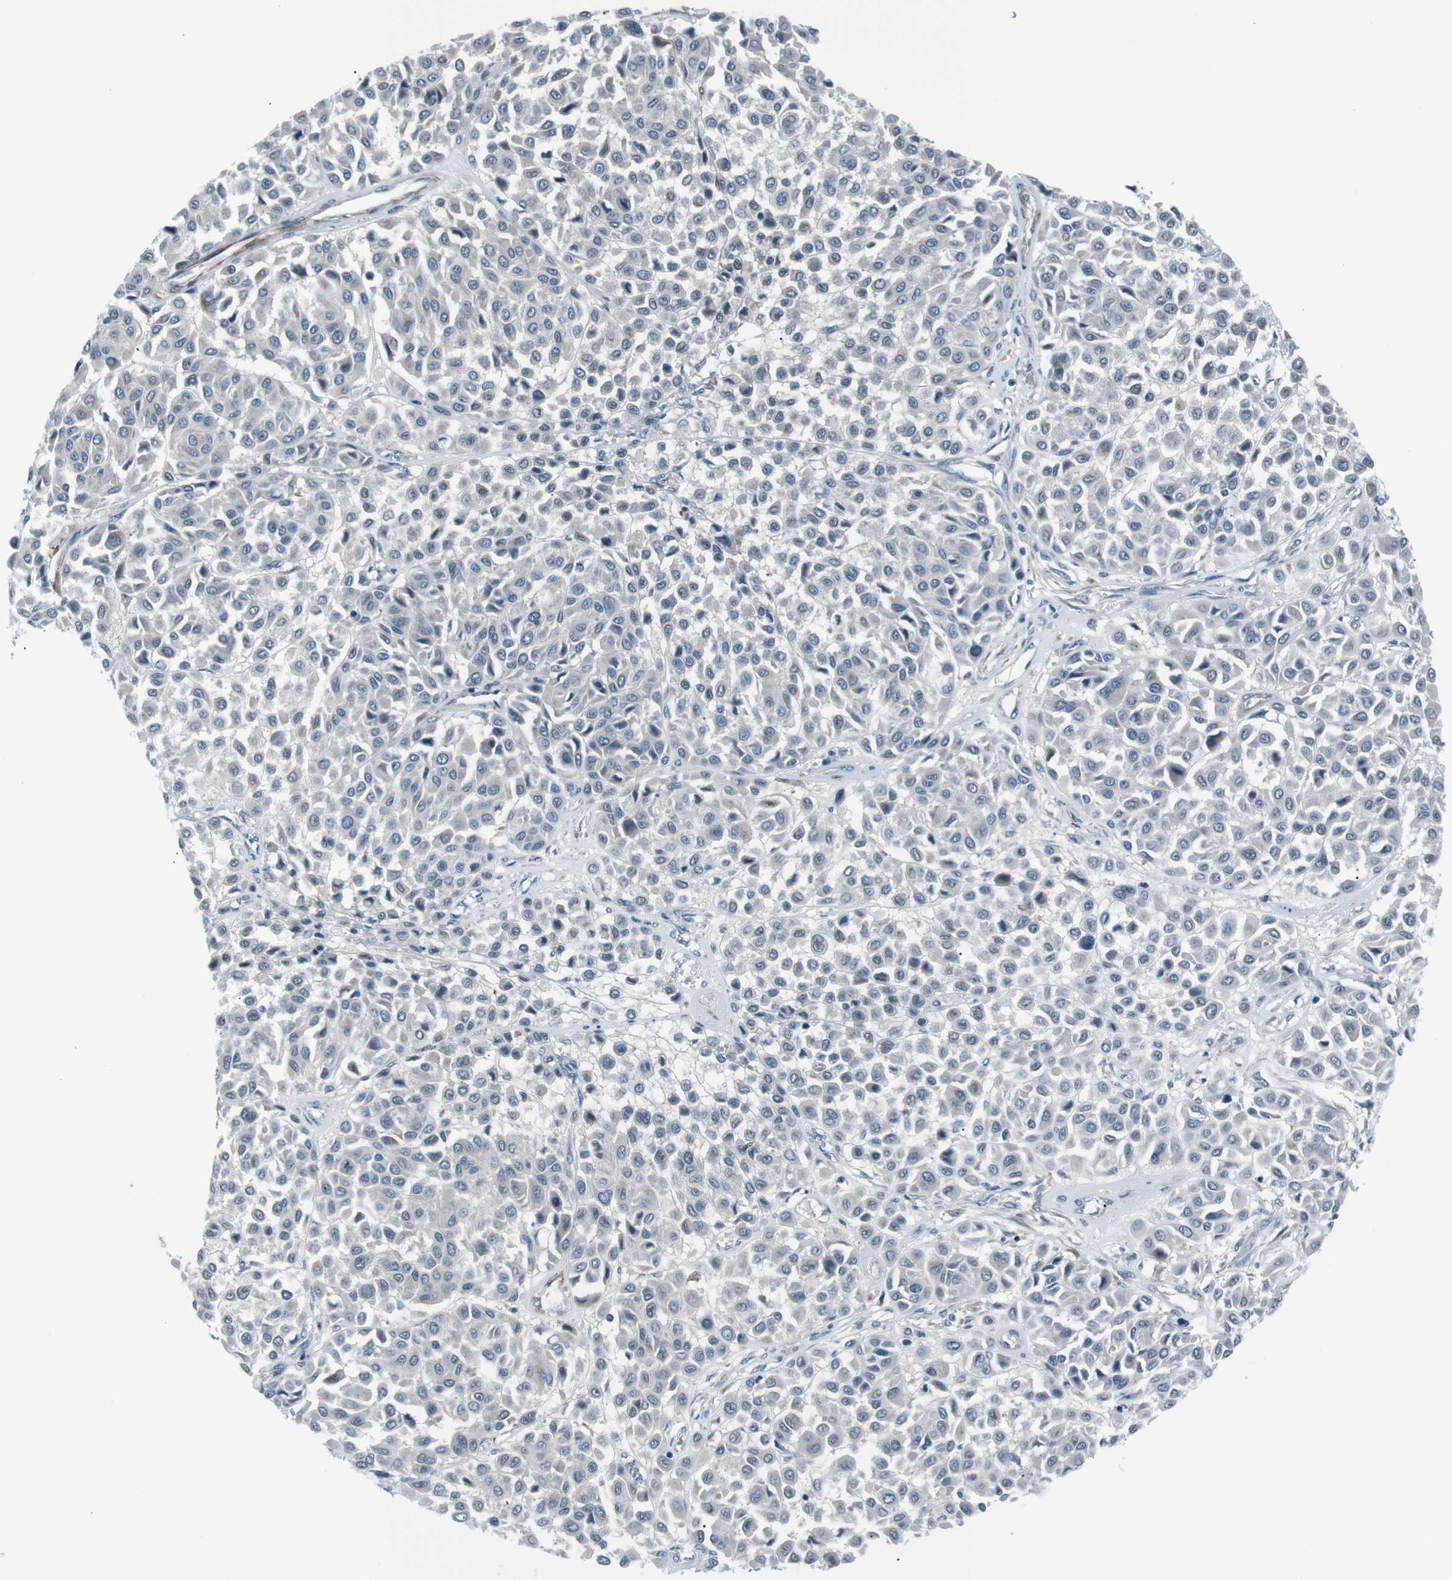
{"staining": {"intensity": "negative", "quantity": "none", "location": "none"}, "tissue": "melanoma", "cell_type": "Tumor cells", "image_type": "cancer", "snomed": [{"axis": "morphology", "description": "Malignant melanoma, Metastatic site"}, {"axis": "topography", "description": "Soft tissue"}], "caption": "This histopathology image is of malignant melanoma (metastatic site) stained with IHC to label a protein in brown with the nuclei are counter-stained blue. There is no expression in tumor cells.", "gene": "PDLIM5", "patient": {"sex": "male", "age": 41}}